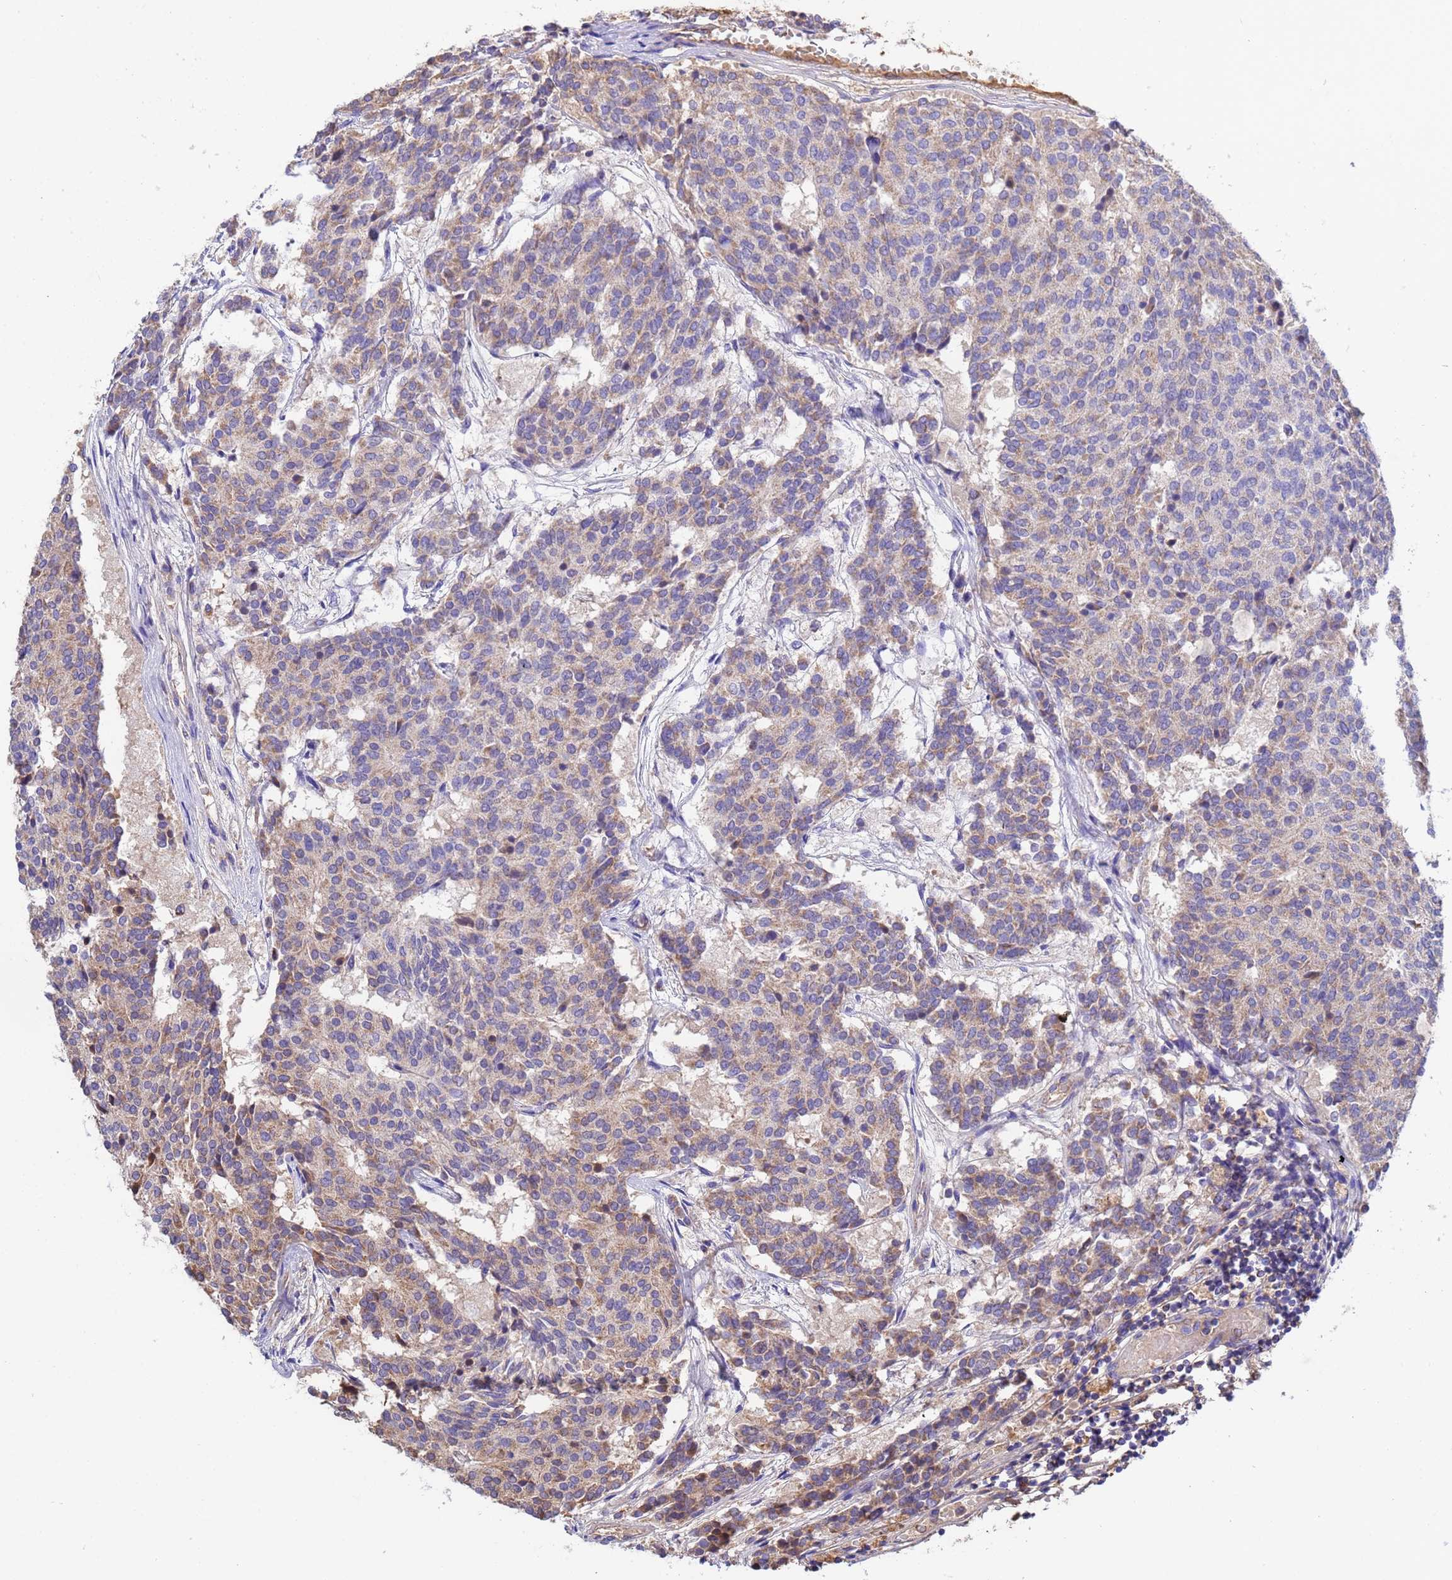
{"staining": {"intensity": "weak", "quantity": "25%-75%", "location": "cytoplasmic/membranous"}, "tissue": "carcinoid", "cell_type": "Tumor cells", "image_type": "cancer", "snomed": [{"axis": "morphology", "description": "Carcinoid, malignant, NOS"}, {"axis": "topography", "description": "Pancreas"}], "caption": "Immunohistochemical staining of human malignant carcinoid displays low levels of weak cytoplasmic/membranous protein staining in approximately 25%-75% of tumor cells.", "gene": "GLUD1", "patient": {"sex": "female", "age": 54}}